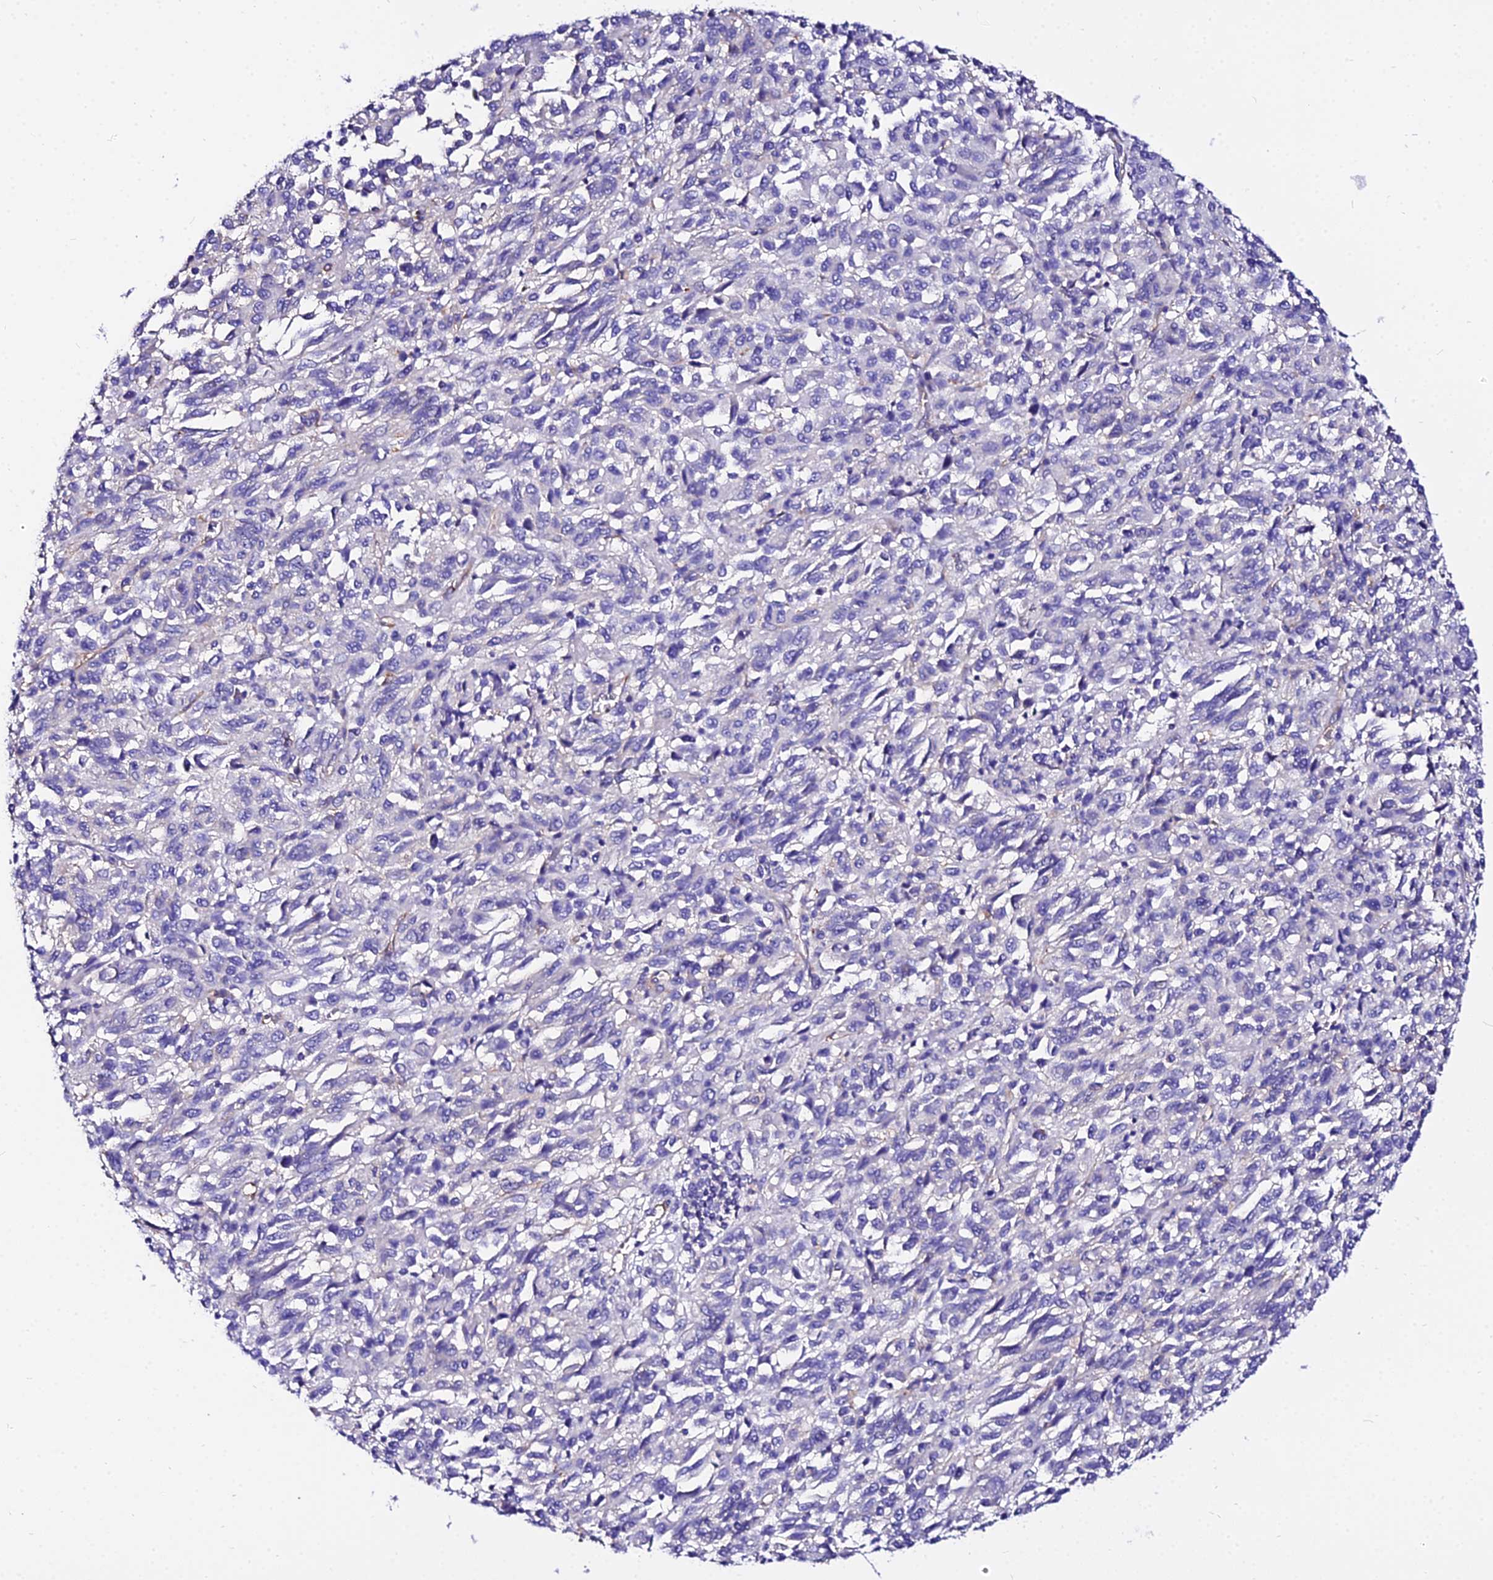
{"staining": {"intensity": "negative", "quantity": "none", "location": "none"}, "tissue": "melanoma", "cell_type": "Tumor cells", "image_type": "cancer", "snomed": [{"axis": "morphology", "description": "Malignant melanoma, Metastatic site"}, {"axis": "topography", "description": "Lung"}], "caption": "This is an immunohistochemistry (IHC) micrograph of malignant melanoma (metastatic site). There is no staining in tumor cells.", "gene": "DAW1", "patient": {"sex": "male", "age": 64}}